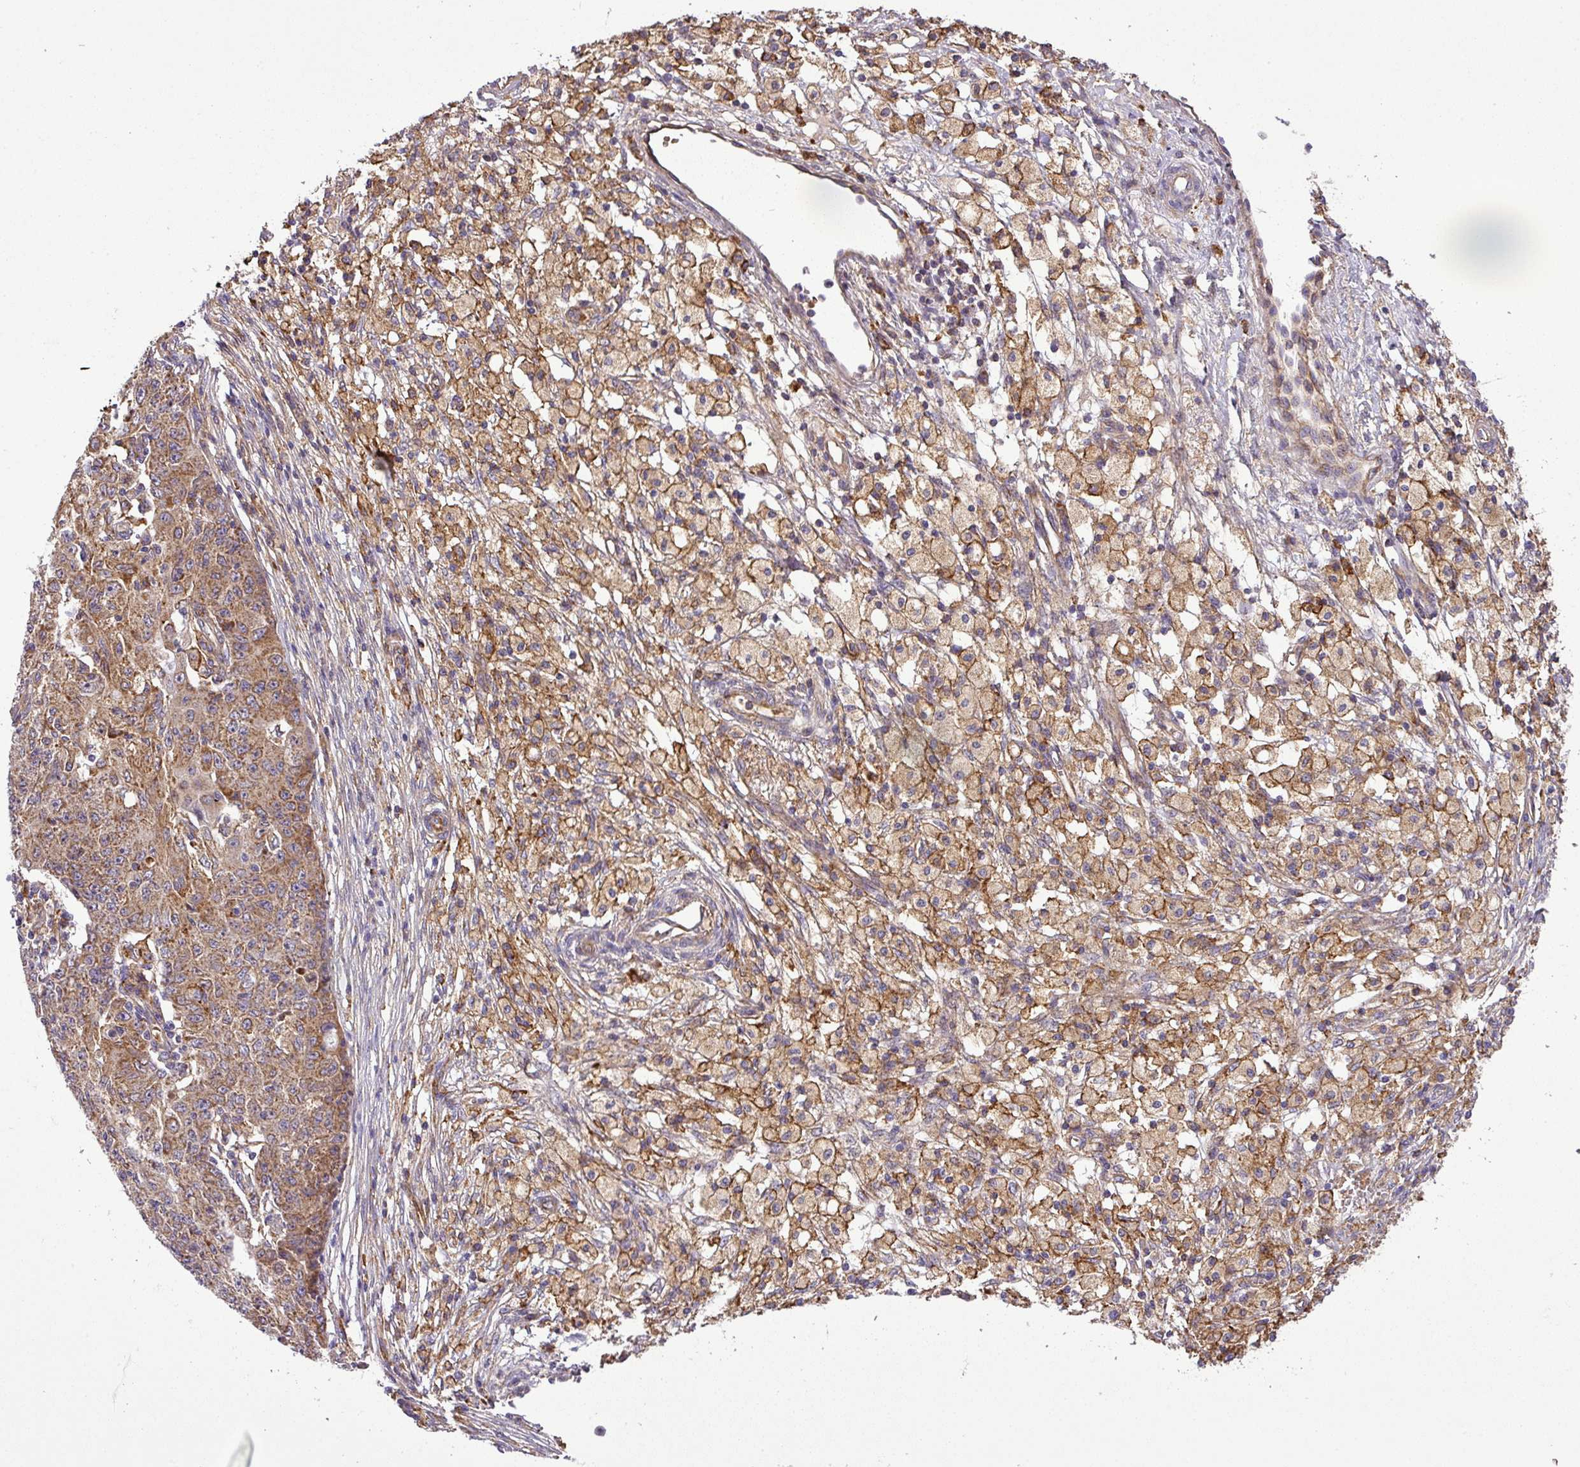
{"staining": {"intensity": "moderate", "quantity": ">75%", "location": "cytoplasmic/membranous"}, "tissue": "ovarian cancer", "cell_type": "Tumor cells", "image_type": "cancer", "snomed": [{"axis": "morphology", "description": "Carcinoma, endometroid"}, {"axis": "topography", "description": "Ovary"}], "caption": "Human ovarian cancer stained with a brown dye shows moderate cytoplasmic/membranous positive positivity in about >75% of tumor cells.", "gene": "ZNF513", "patient": {"sex": "female", "age": 42}}